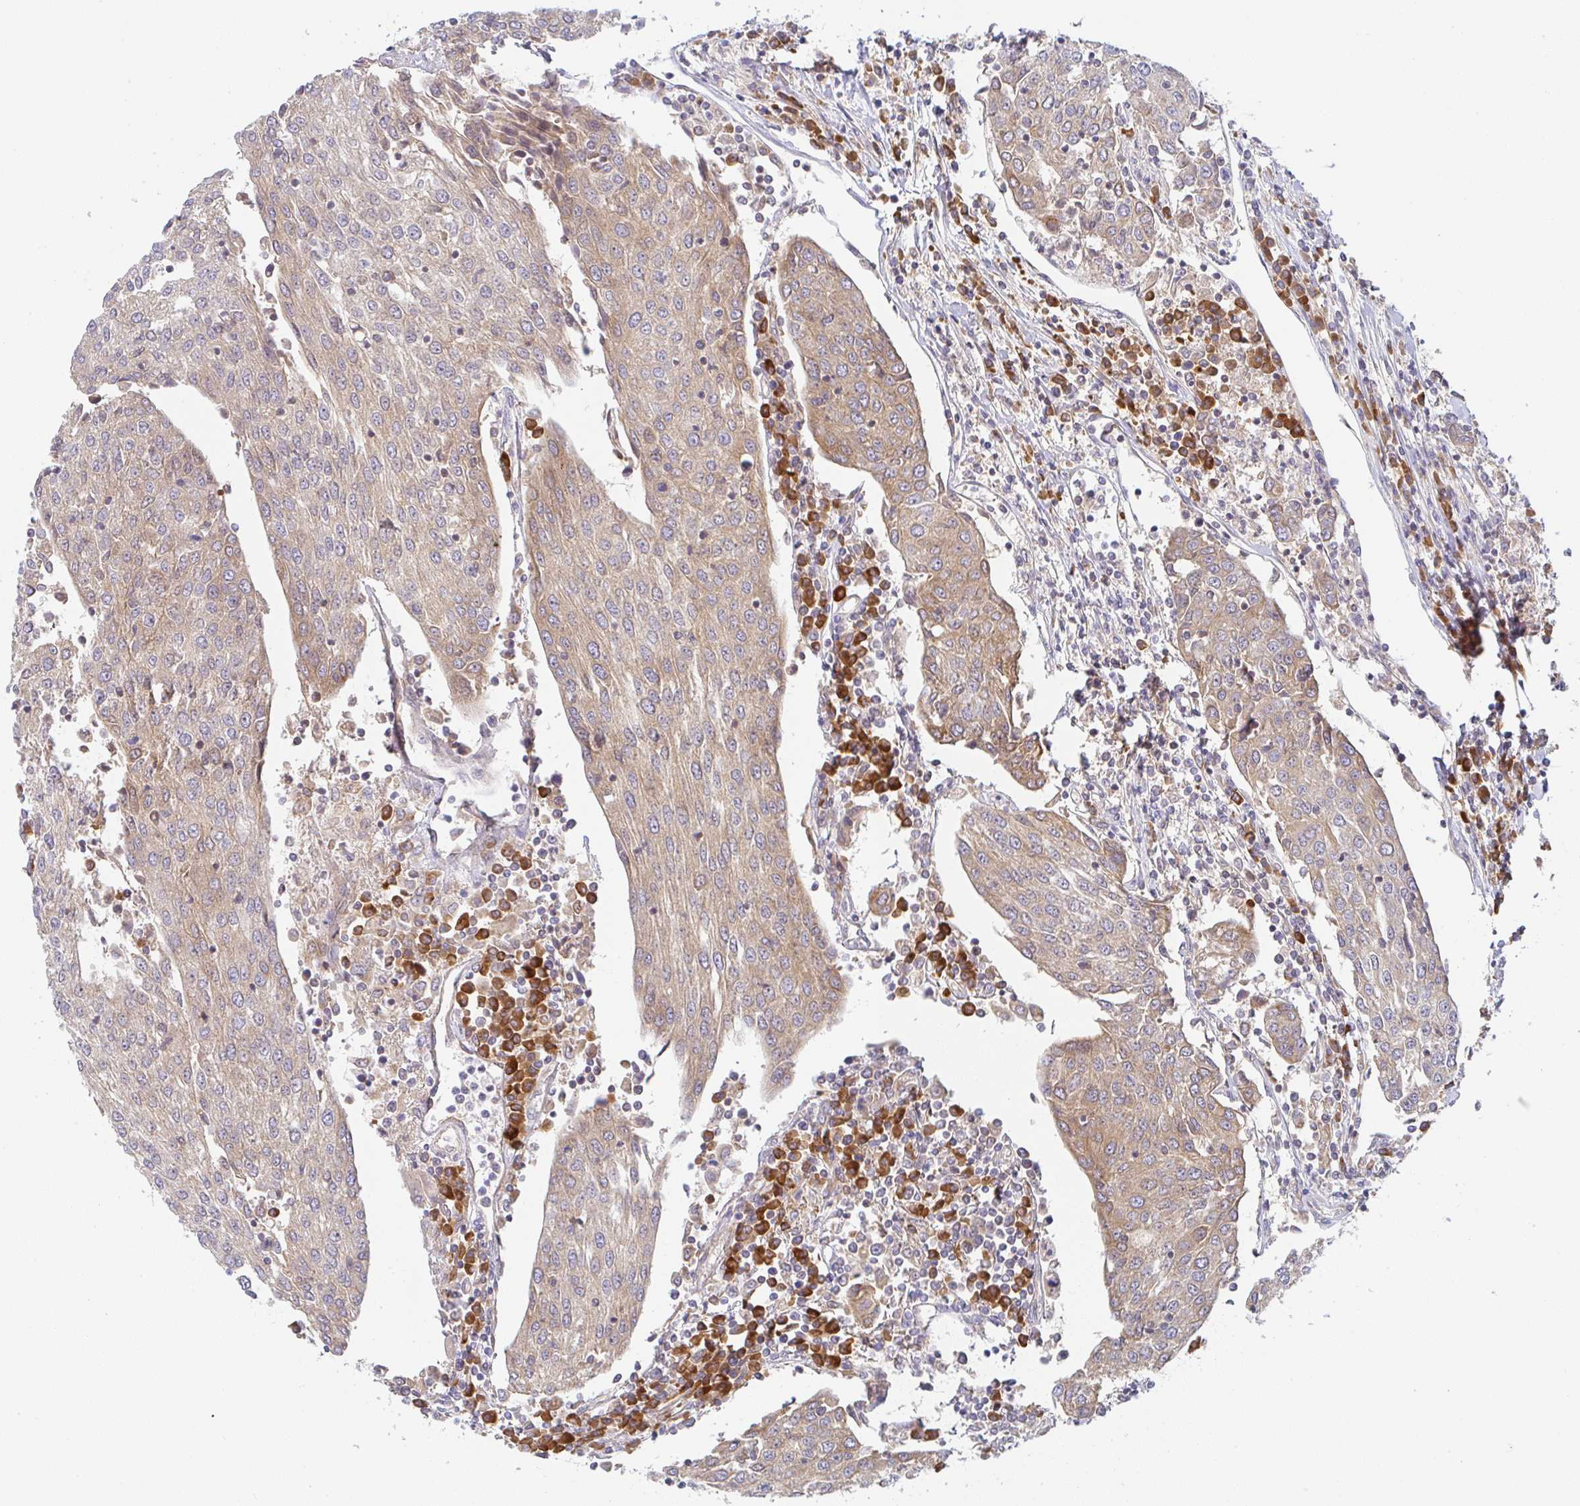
{"staining": {"intensity": "moderate", "quantity": ">75%", "location": "cytoplasmic/membranous"}, "tissue": "urothelial cancer", "cell_type": "Tumor cells", "image_type": "cancer", "snomed": [{"axis": "morphology", "description": "Urothelial carcinoma, High grade"}, {"axis": "topography", "description": "Urinary bladder"}], "caption": "High-grade urothelial carcinoma stained with DAB (3,3'-diaminobenzidine) immunohistochemistry demonstrates medium levels of moderate cytoplasmic/membranous expression in approximately >75% of tumor cells.", "gene": "DERL2", "patient": {"sex": "female", "age": 85}}